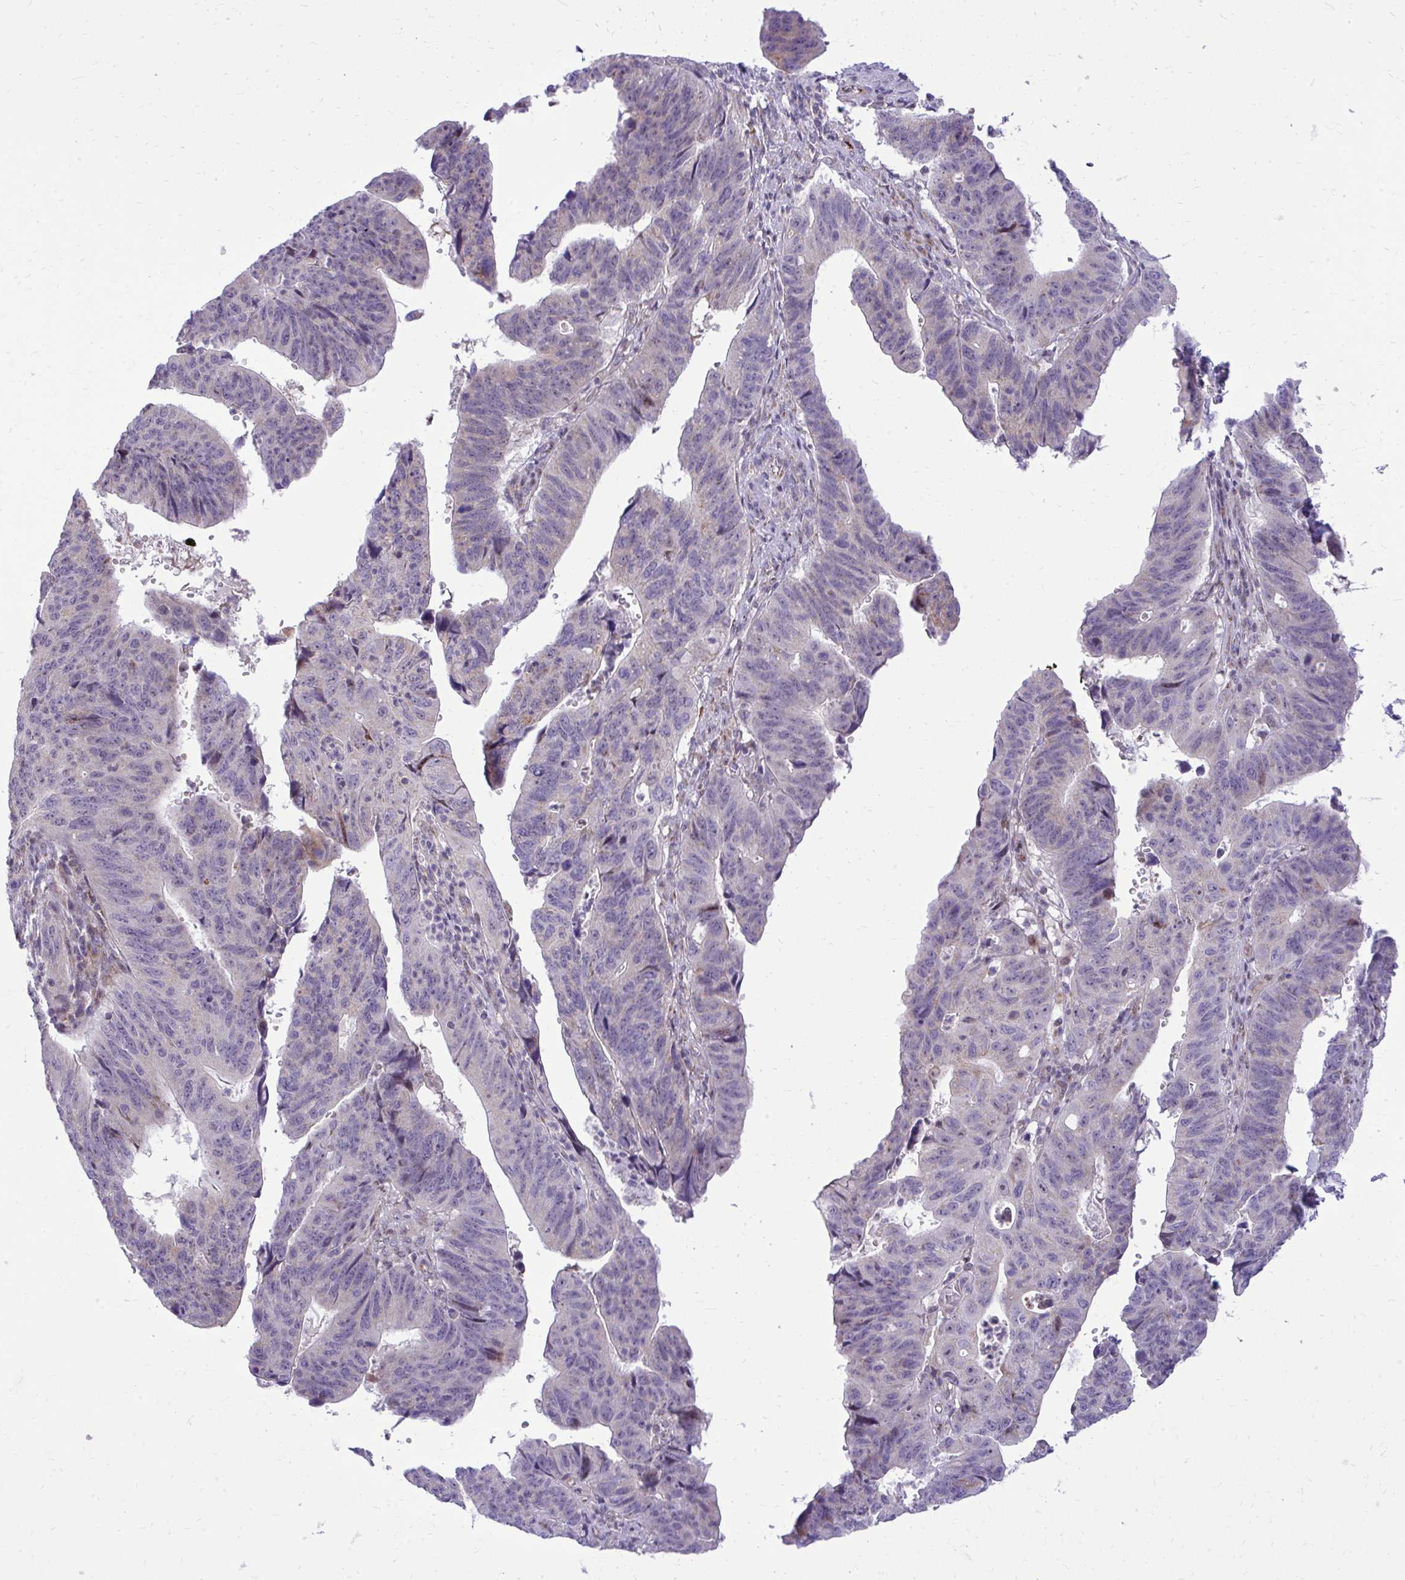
{"staining": {"intensity": "negative", "quantity": "none", "location": "none"}, "tissue": "stomach cancer", "cell_type": "Tumor cells", "image_type": "cancer", "snomed": [{"axis": "morphology", "description": "Adenocarcinoma, NOS"}, {"axis": "topography", "description": "Stomach"}], "caption": "Tumor cells show no significant protein positivity in adenocarcinoma (stomach).", "gene": "GPRIN3", "patient": {"sex": "male", "age": 59}}